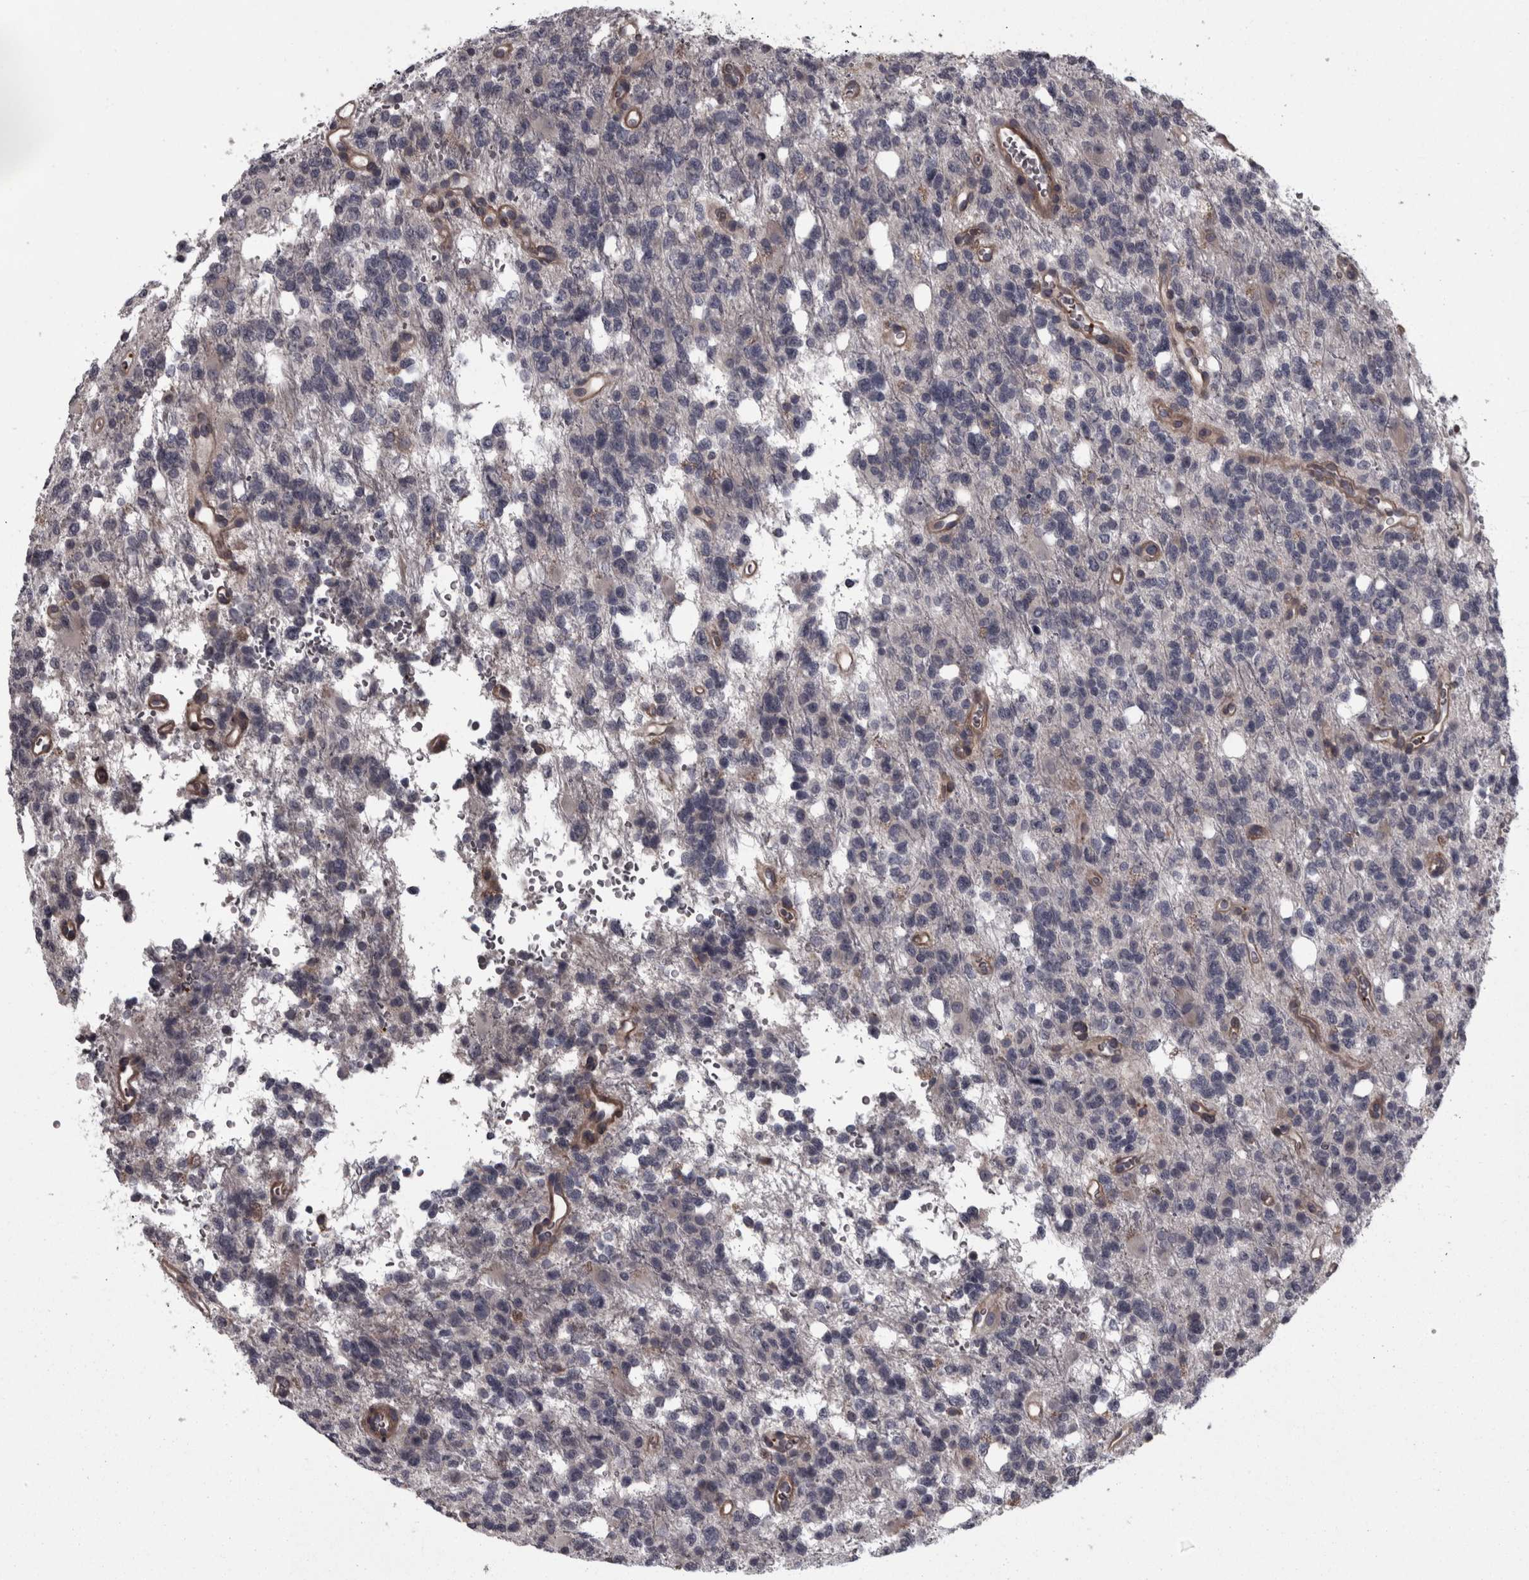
{"staining": {"intensity": "negative", "quantity": "none", "location": "none"}, "tissue": "glioma", "cell_type": "Tumor cells", "image_type": "cancer", "snomed": [{"axis": "morphology", "description": "Glioma, malignant, High grade"}, {"axis": "topography", "description": "Brain"}], "caption": "Tumor cells show no significant protein expression in malignant glioma (high-grade).", "gene": "RSU1", "patient": {"sex": "female", "age": 62}}